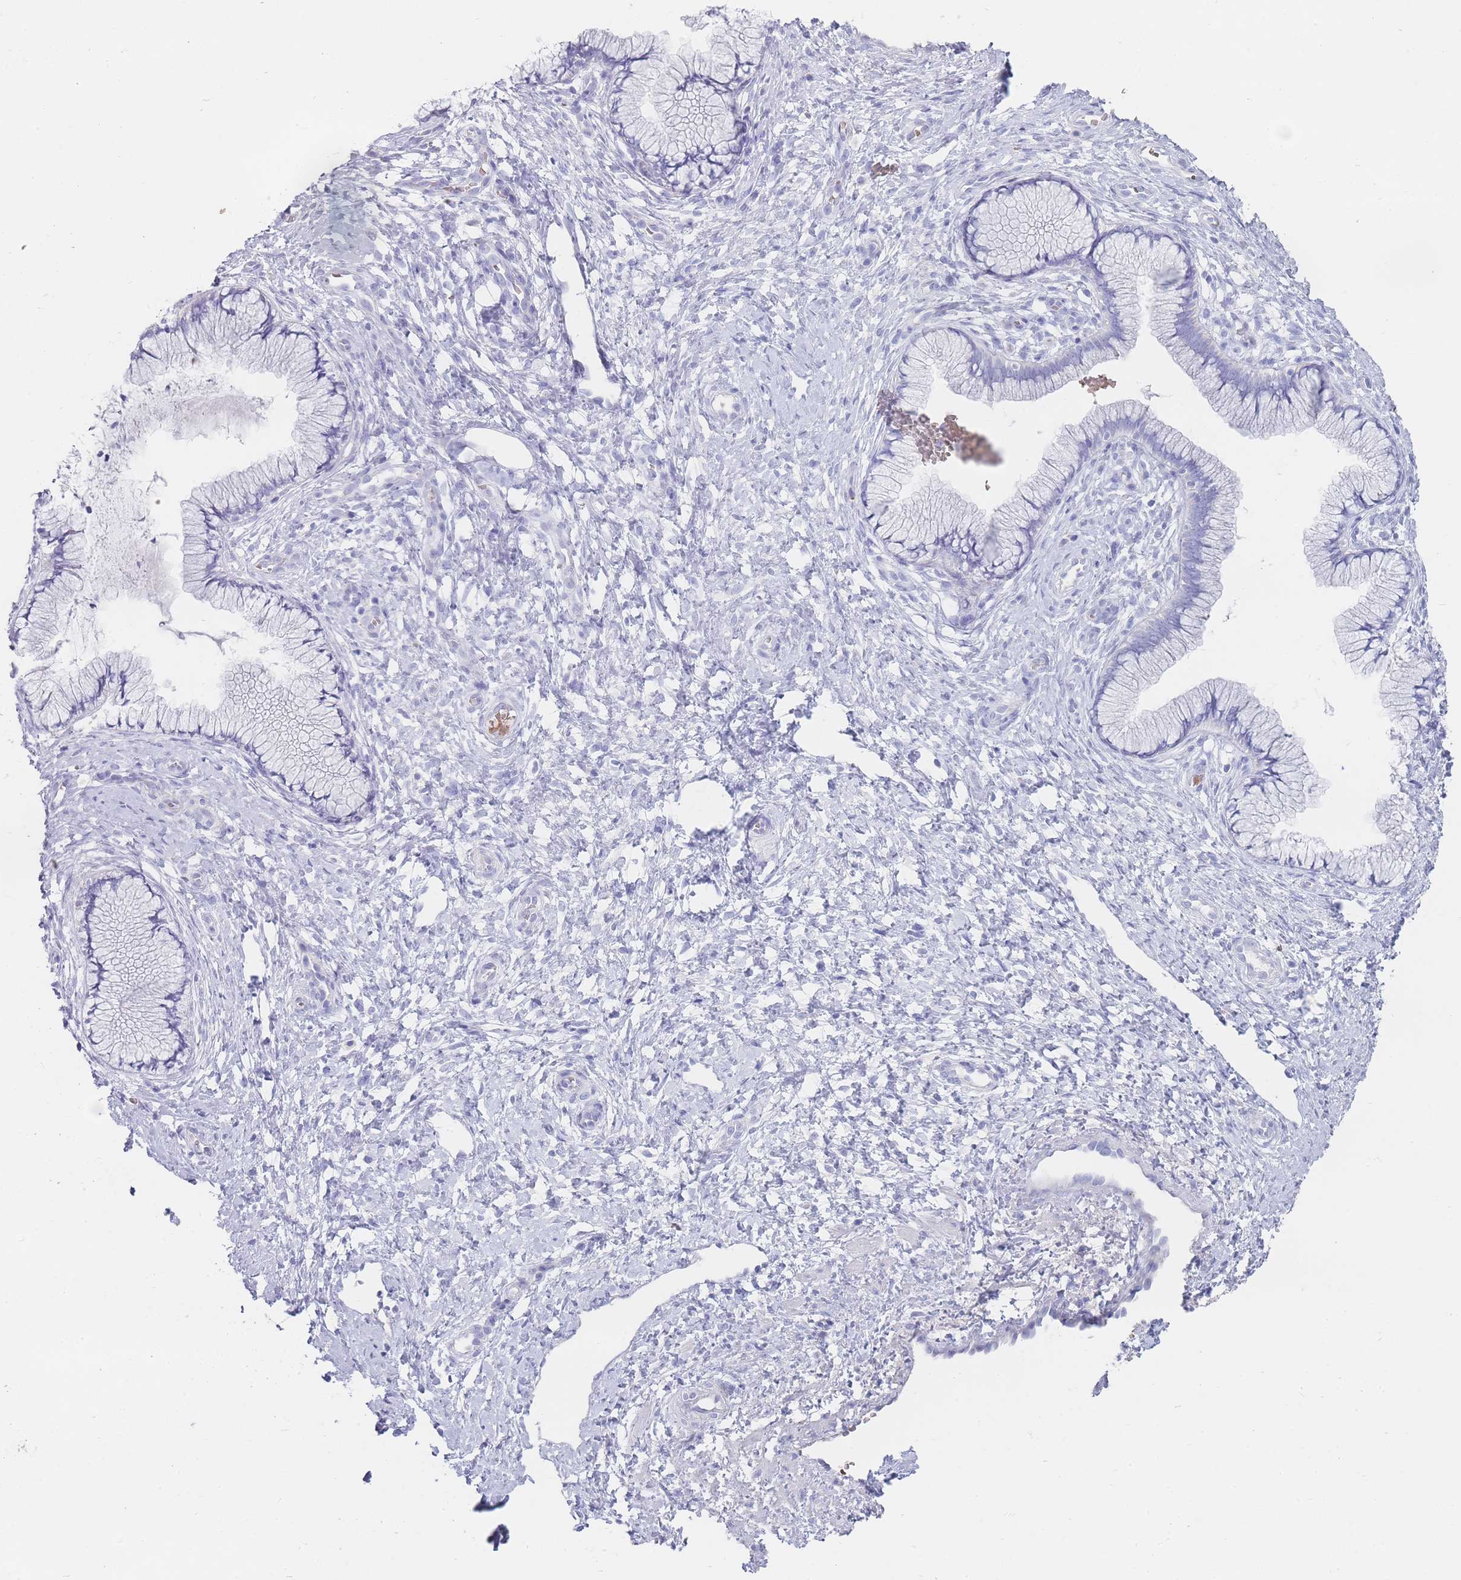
{"staining": {"intensity": "negative", "quantity": "none", "location": "none"}, "tissue": "cervix", "cell_type": "Glandular cells", "image_type": "normal", "snomed": [{"axis": "morphology", "description": "Normal tissue, NOS"}, {"axis": "topography", "description": "Cervix"}], "caption": "Immunohistochemistry (IHC) photomicrograph of normal cervix stained for a protein (brown), which shows no expression in glandular cells. The staining was performed using DAB to visualize the protein expression in brown, while the nuclei were stained in blue with hematoxylin (Magnification: 20x).", "gene": "ENSG00000284931", "patient": {"sex": "female", "age": 36}}